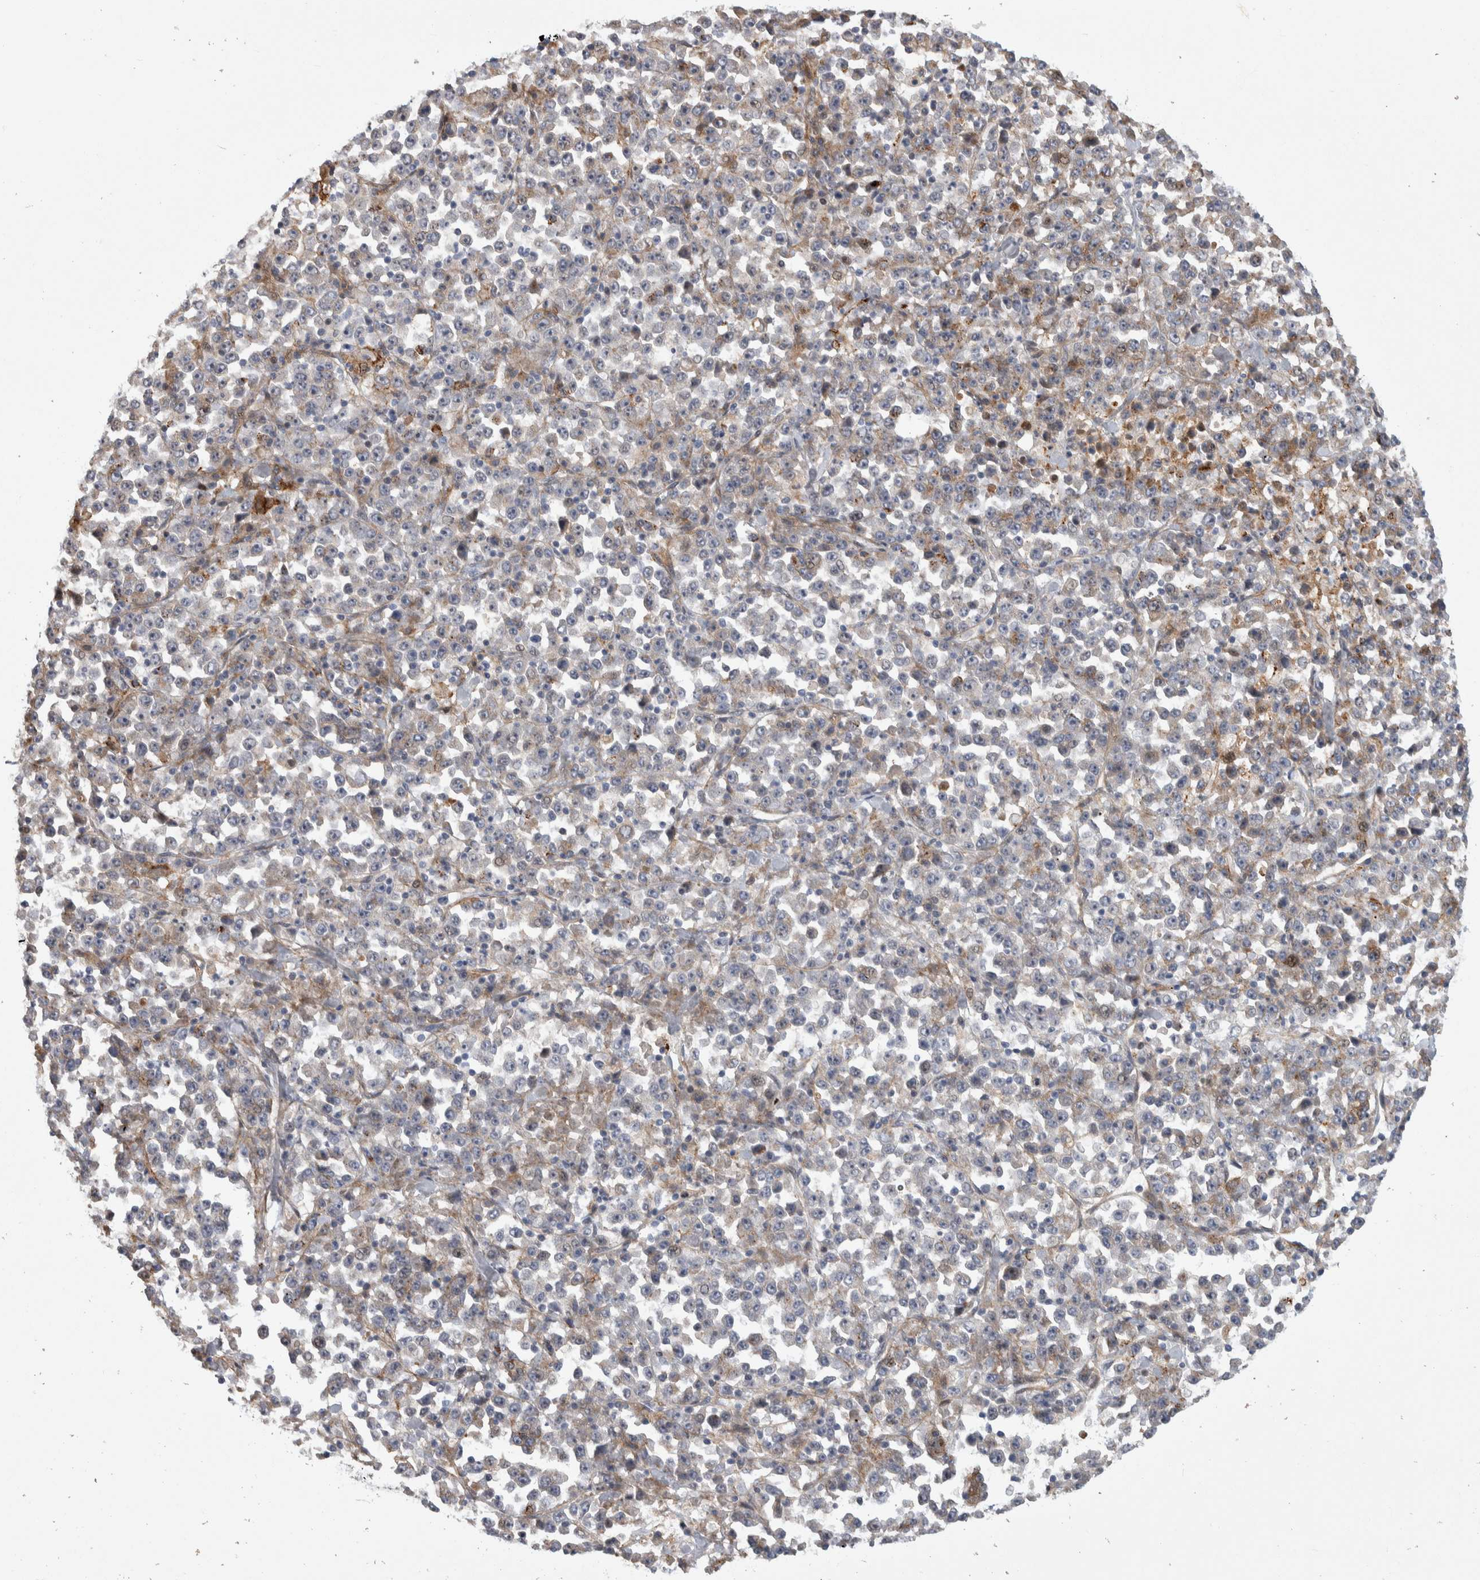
{"staining": {"intensity": "negative", "quantity": "none", "location": "none"}, "tissue": "stomach cancer", "cell_type": "Tumor cells", "image_type": "cancer", "snomed": [{"axis": "morphology", "description": "Normal tissue, NOS"}, {"axis": "morphology", "description": "Adenocarcinoma, NOS"}, {"axis": "topography", "description": "Stomach, upper"}, {"axis": "topography", "description": "Stomach"}], "caption": "This is an IHC photomicrograph of adenocarcinoma (stomach). There is no positivity in tumor cells.", "gene": "PSMG3", "patient": {"sex": "male", "age": 59}}